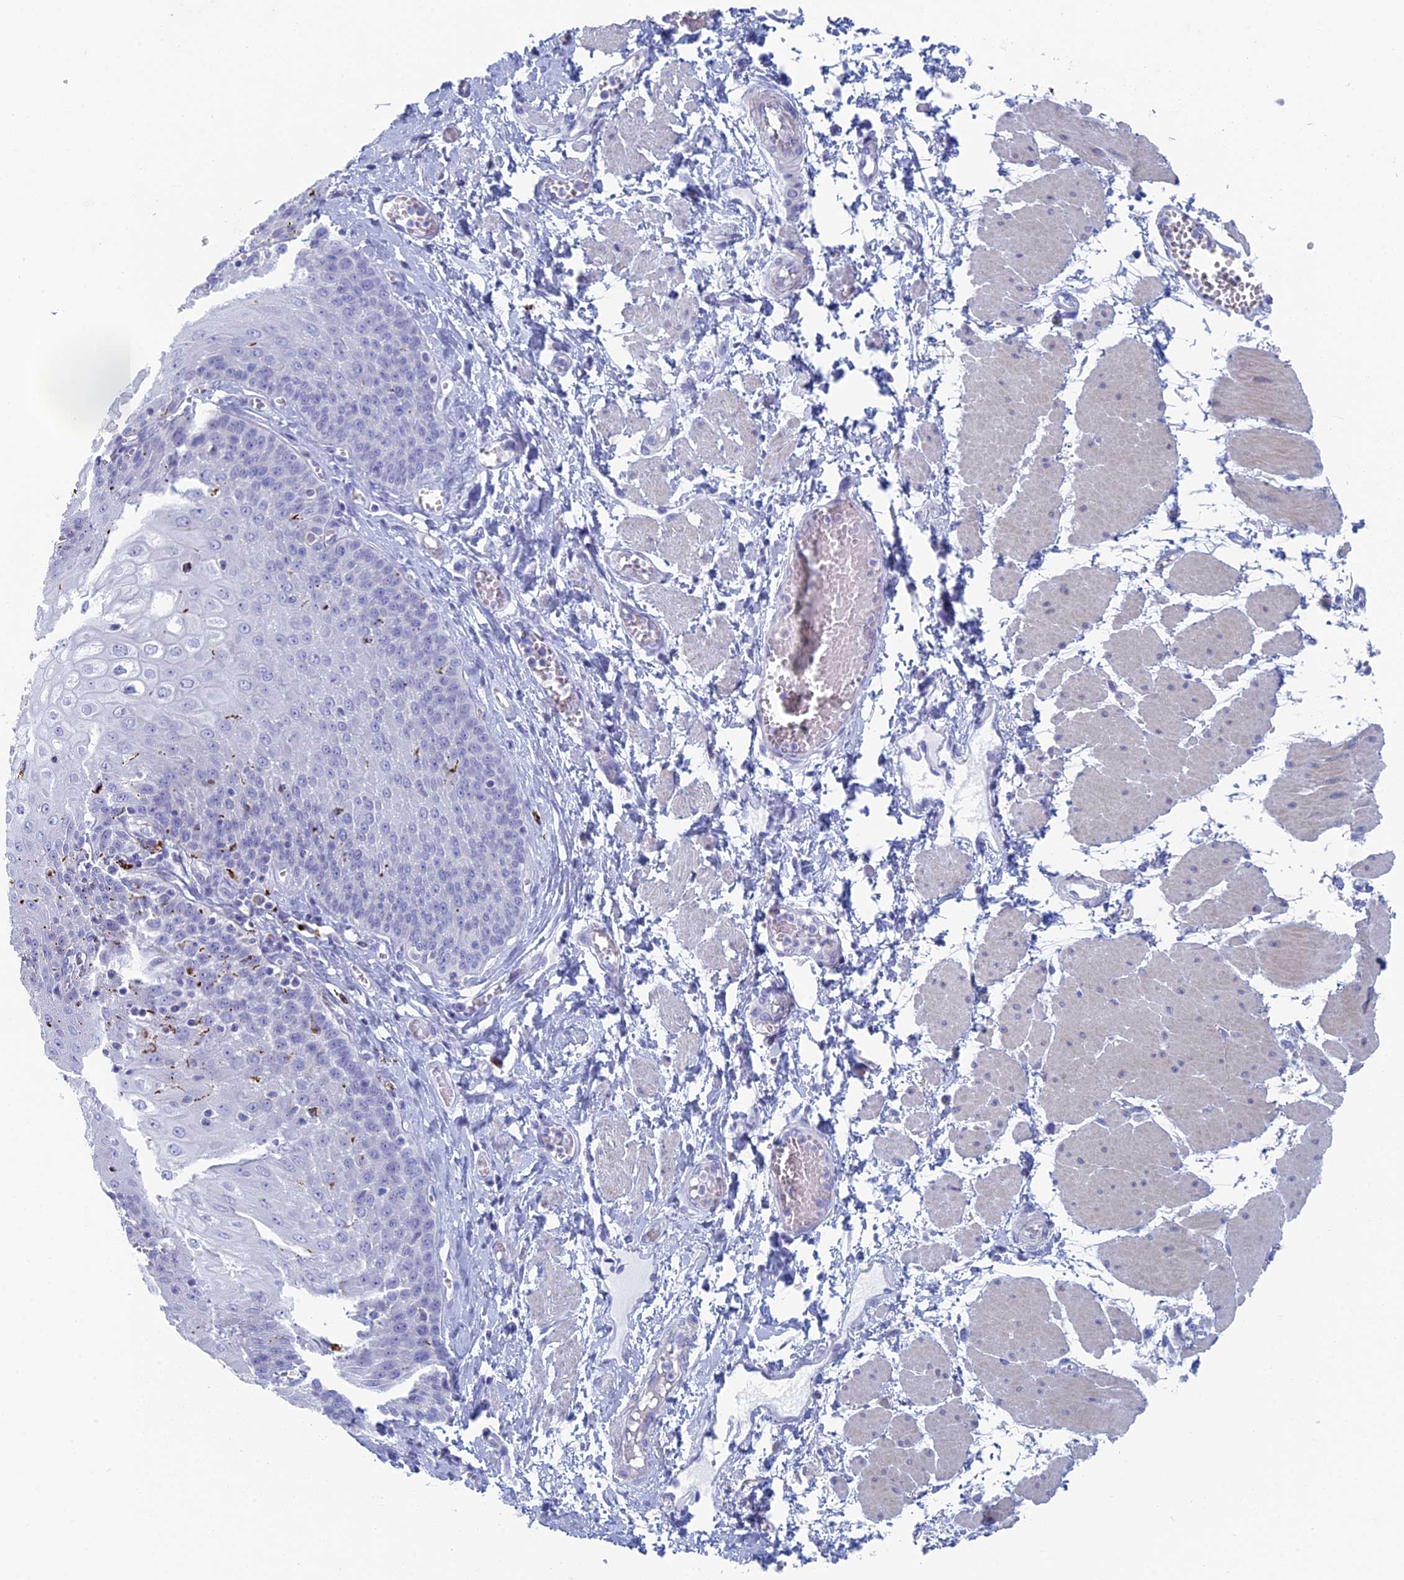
{"staining": {"intensity": "negative", "quantity": "none", "location": "none"}, "tissue": "esophagus", "cell_type": "Squamous epithelial cells", "image_type": "normal", "snomed": [{"axis": "morphology", "description": "Normal tissue, NOS"}, {"axis": "topography", "description": "Esophagus"}], "caption": "This photomicrograph is of normal esophagus stained with IHC to label a protein in brown with the nuclei are counter-stained blue. There is no positivity in squamous epithelial cells. (Brightfield microscopy of DAB immunohistochemistry (IHC) at high magnification).", "gene": "ALMS1", "patient": {"sex": "male", "age": 60}}